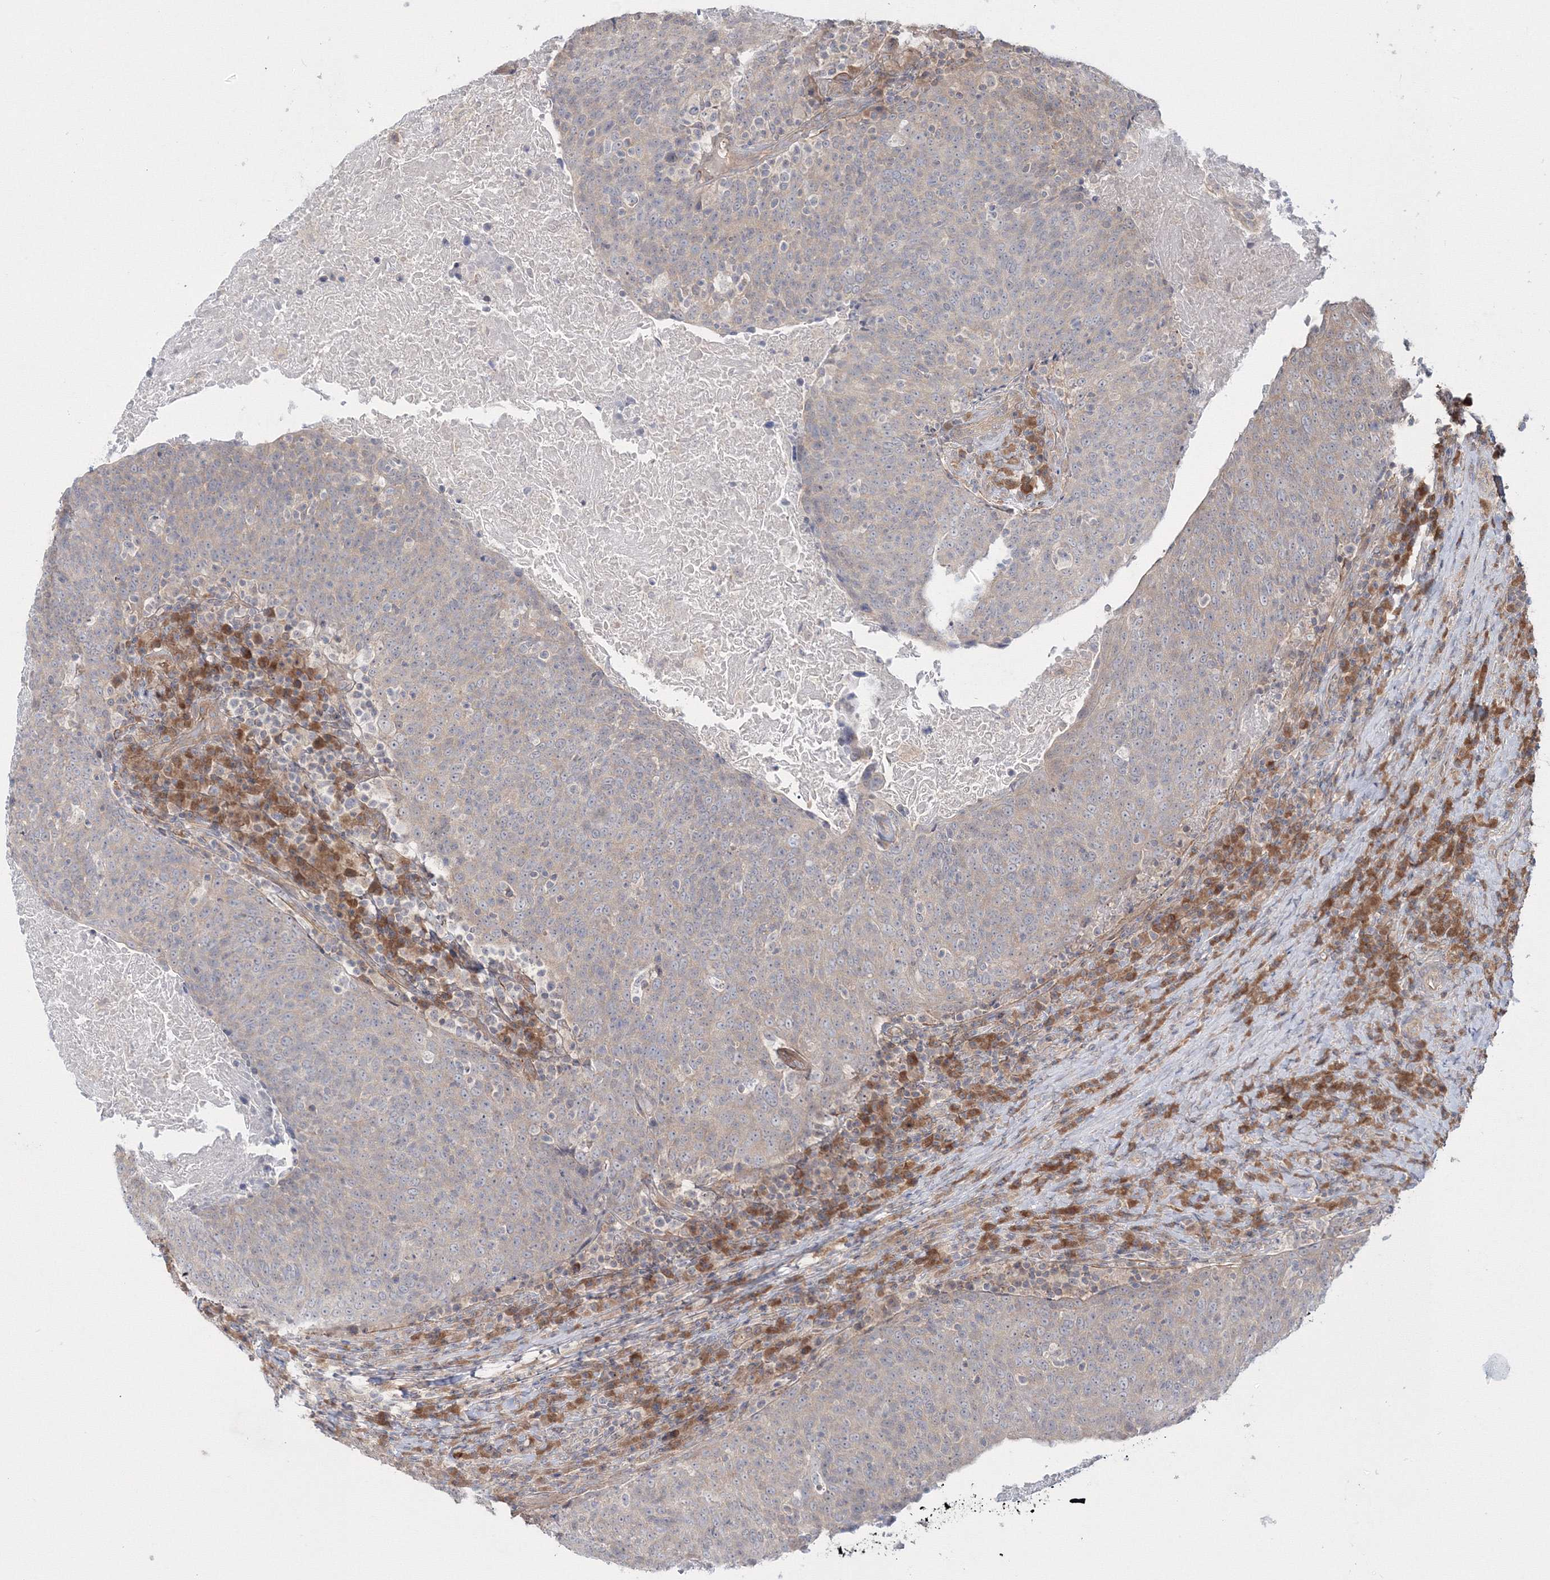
{"staining": {"intensity": "negative", "quantity": "none", "location": "none"}, "tissue": "head and neck cancer", "cell_type": "Tumor cells", "image_type": "cancer", "snomed": [{"axis": "morphology", "description": "Squamous cell carcinoma, NOS"}, {"axis": "morphology", "description": "Squamous cell carcinoma, metastatic, NOS"}, {"axis": "topography", "description": "Lymph node"}, {"axis": "topography", "description": "Head-Neck"}], "caption": "A histopathology image of head and neck cancer (squamous cell carcinoma) stained for a protein exhibits no brown staining in tumor cells.", "gene": "IPMK", "patient": {"sex": "male", "age": 62}}